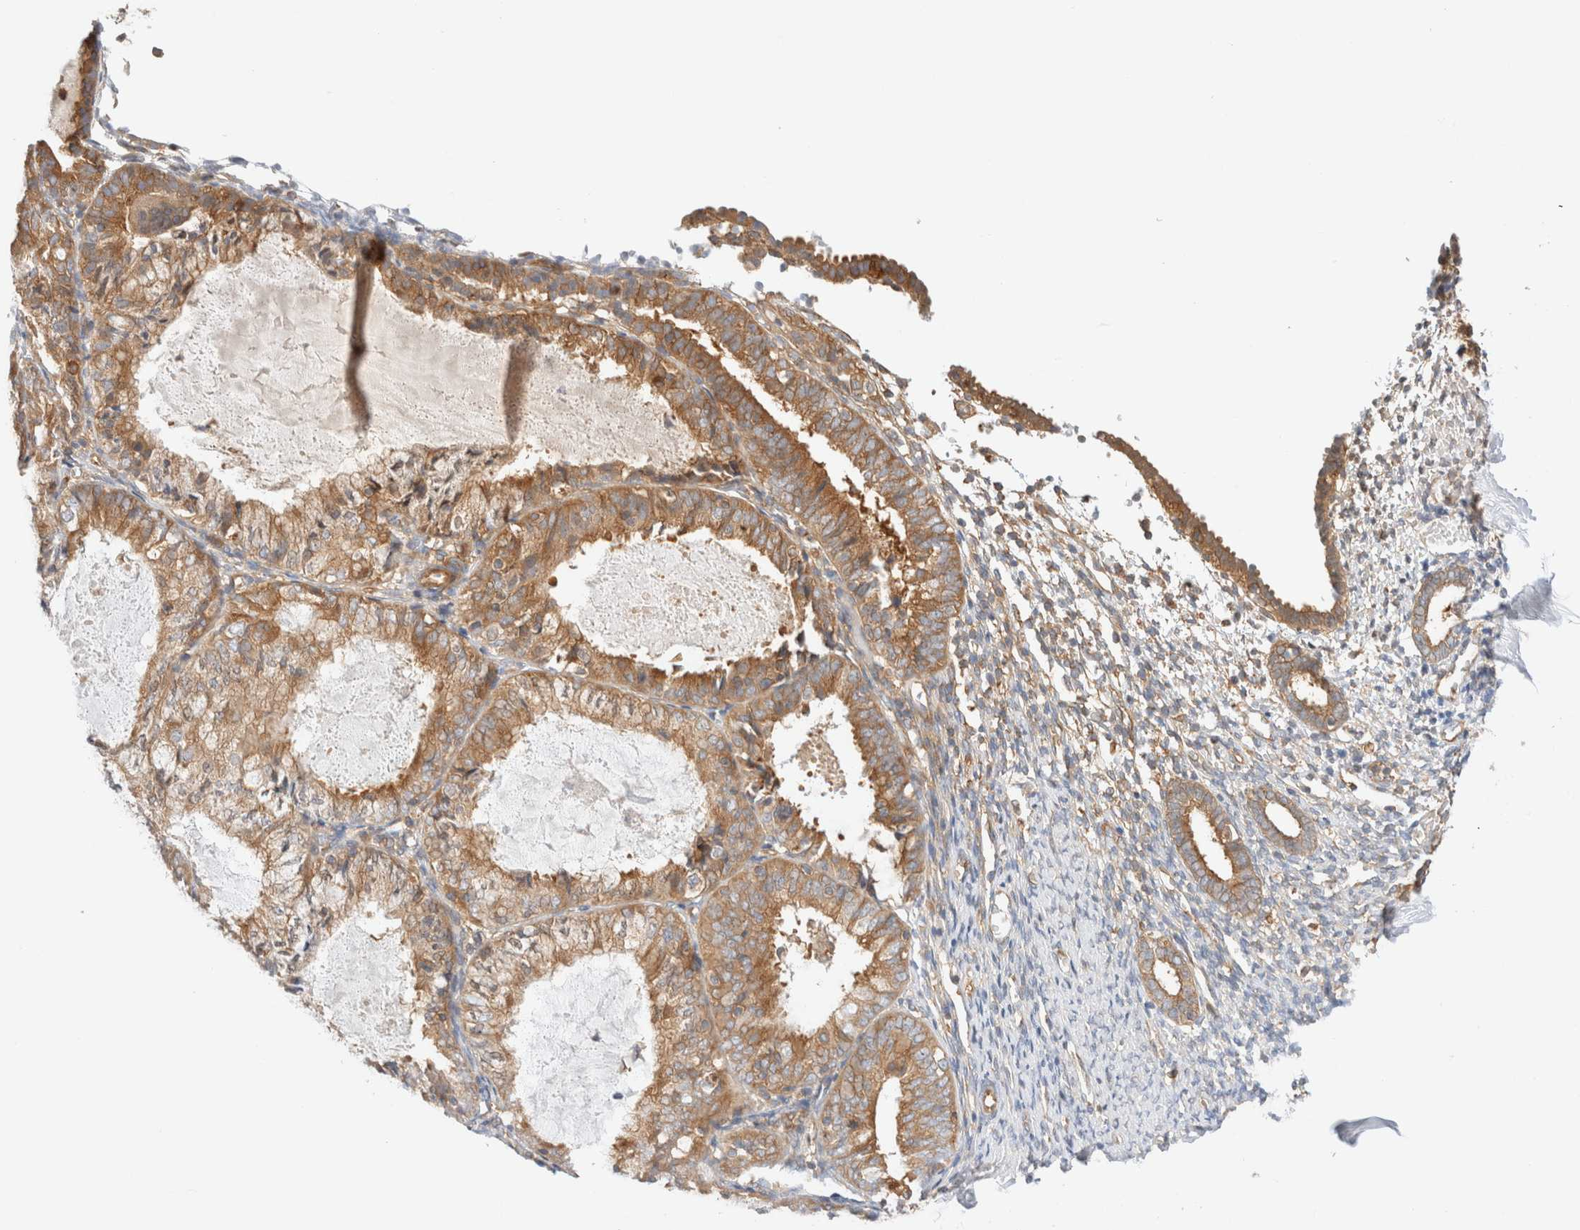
{"staining": {"intensity": "moderate", "quantity": "<25%", "location": "cytoplasmic/membranous"}, "tissue": "endometrium", "cell_type": "Cells in endometrial stroma", "image_type": "normal", "snomed": [{"axis": "morphology", "description": "Normal tissue, NOS"}, {"axis": "morphology", "description": "Adenocarcinoma, NOS"}, {"axis": "topography", "description": "Endometrium"}], "caption": "A photomicrograph of human endometrium stained for a protein shows moderate cytoplasmic/membranous brown staining in cells in endometrial stroma. The staining was performed using DAB (3,3'-diaminobenzidine), with brown indicating positive protein expression. Nuclei are stained blue with hematoxylin.", "gene": "RABEP1", "patient": {"sex": "female", "age": 57}}